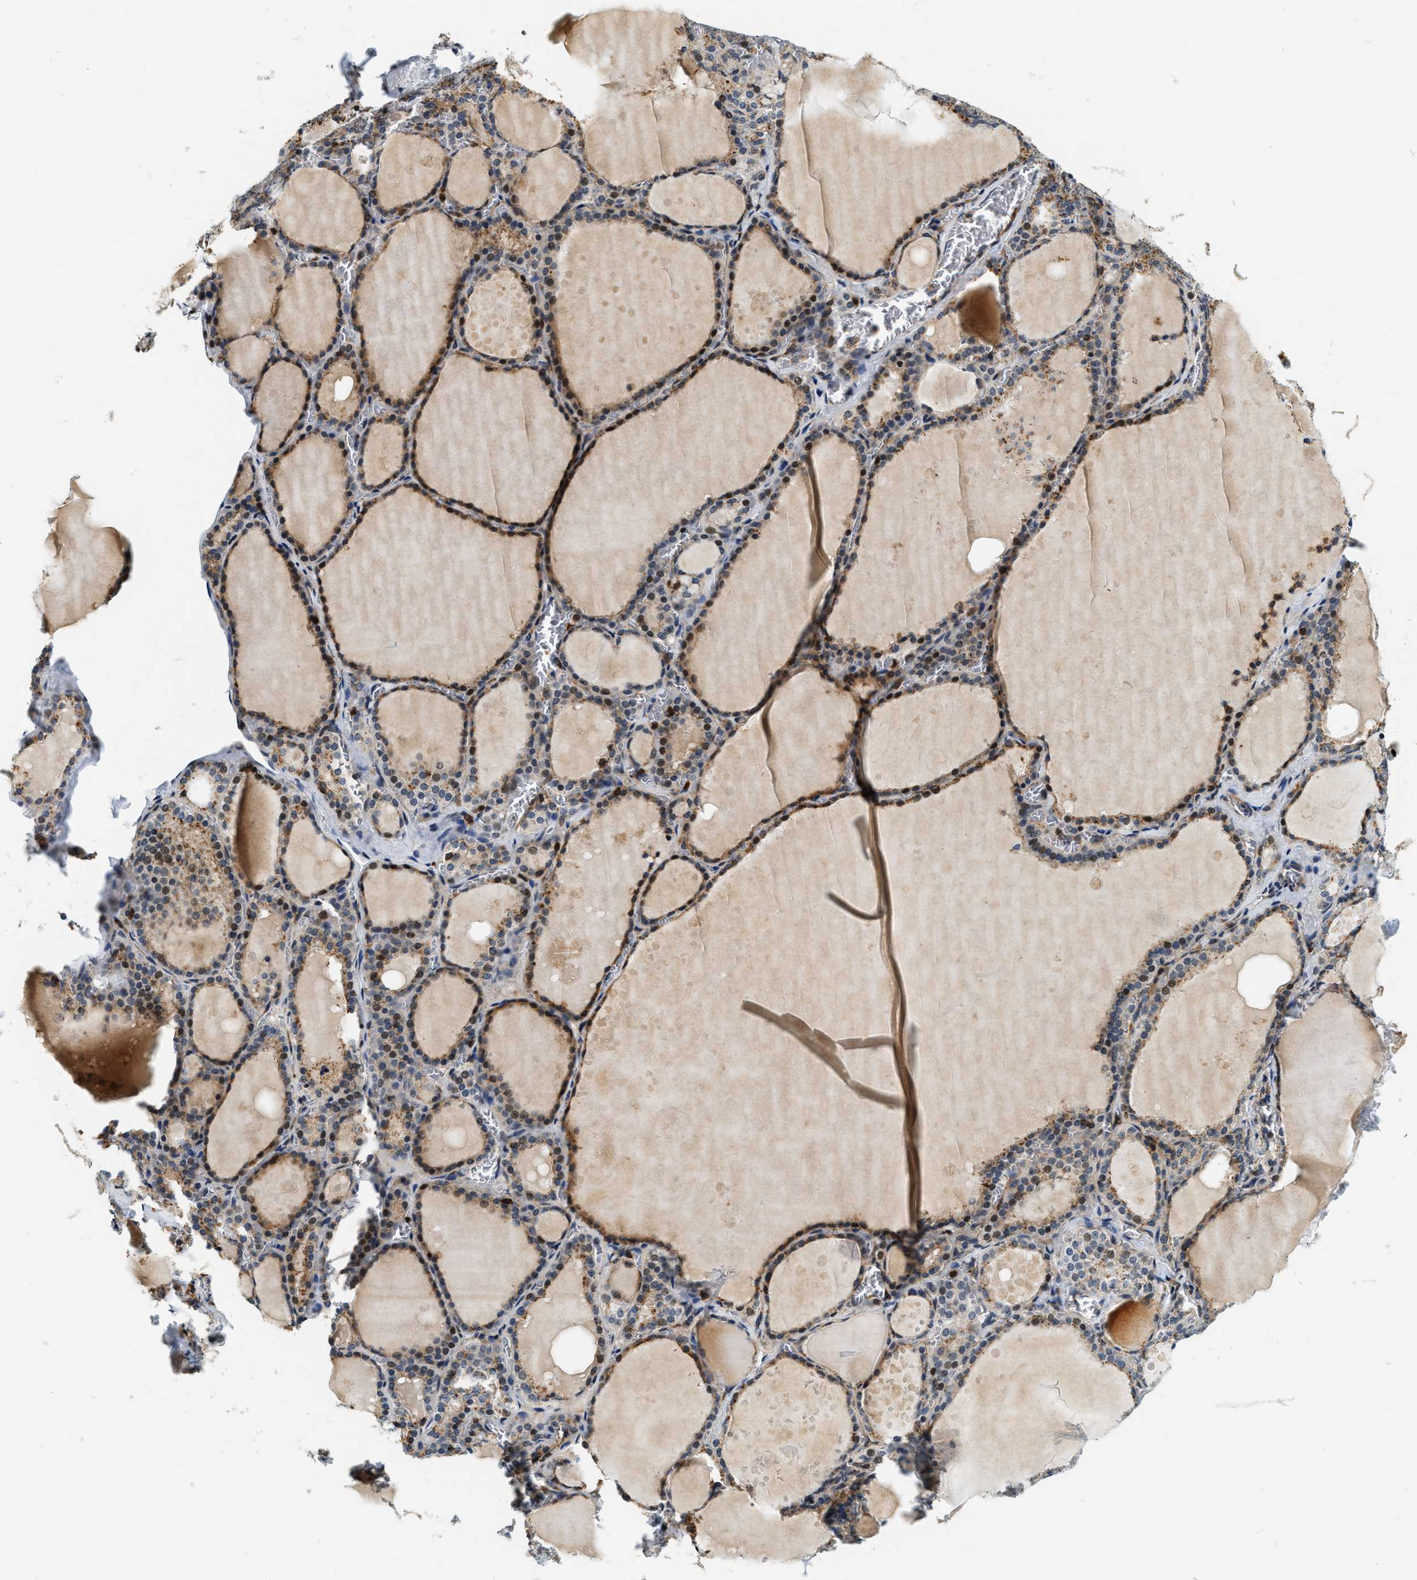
{"staining": {"intensity": "strong", "quantity": ">75%", "location": "cytoplasmic/membranous,nuclear"}, "tissue": "thyroid gland", "cell_type": "Glandular cells", "image_type": "normal", "snomed": [{"axis": "morphology", "description": "Normal tissue, NOS"}, {"axis": "topography", "description": "Thyroid gland"}], "caption": "DAB immunohistochemical staining of unremarkable human thyroid gland exhibits strong cytoplasmic/membranous,nuclear protein expression in about >75% of glandular cells.", "gene": "SAMD9", "patient": {"sex": "male", "age": 56}}